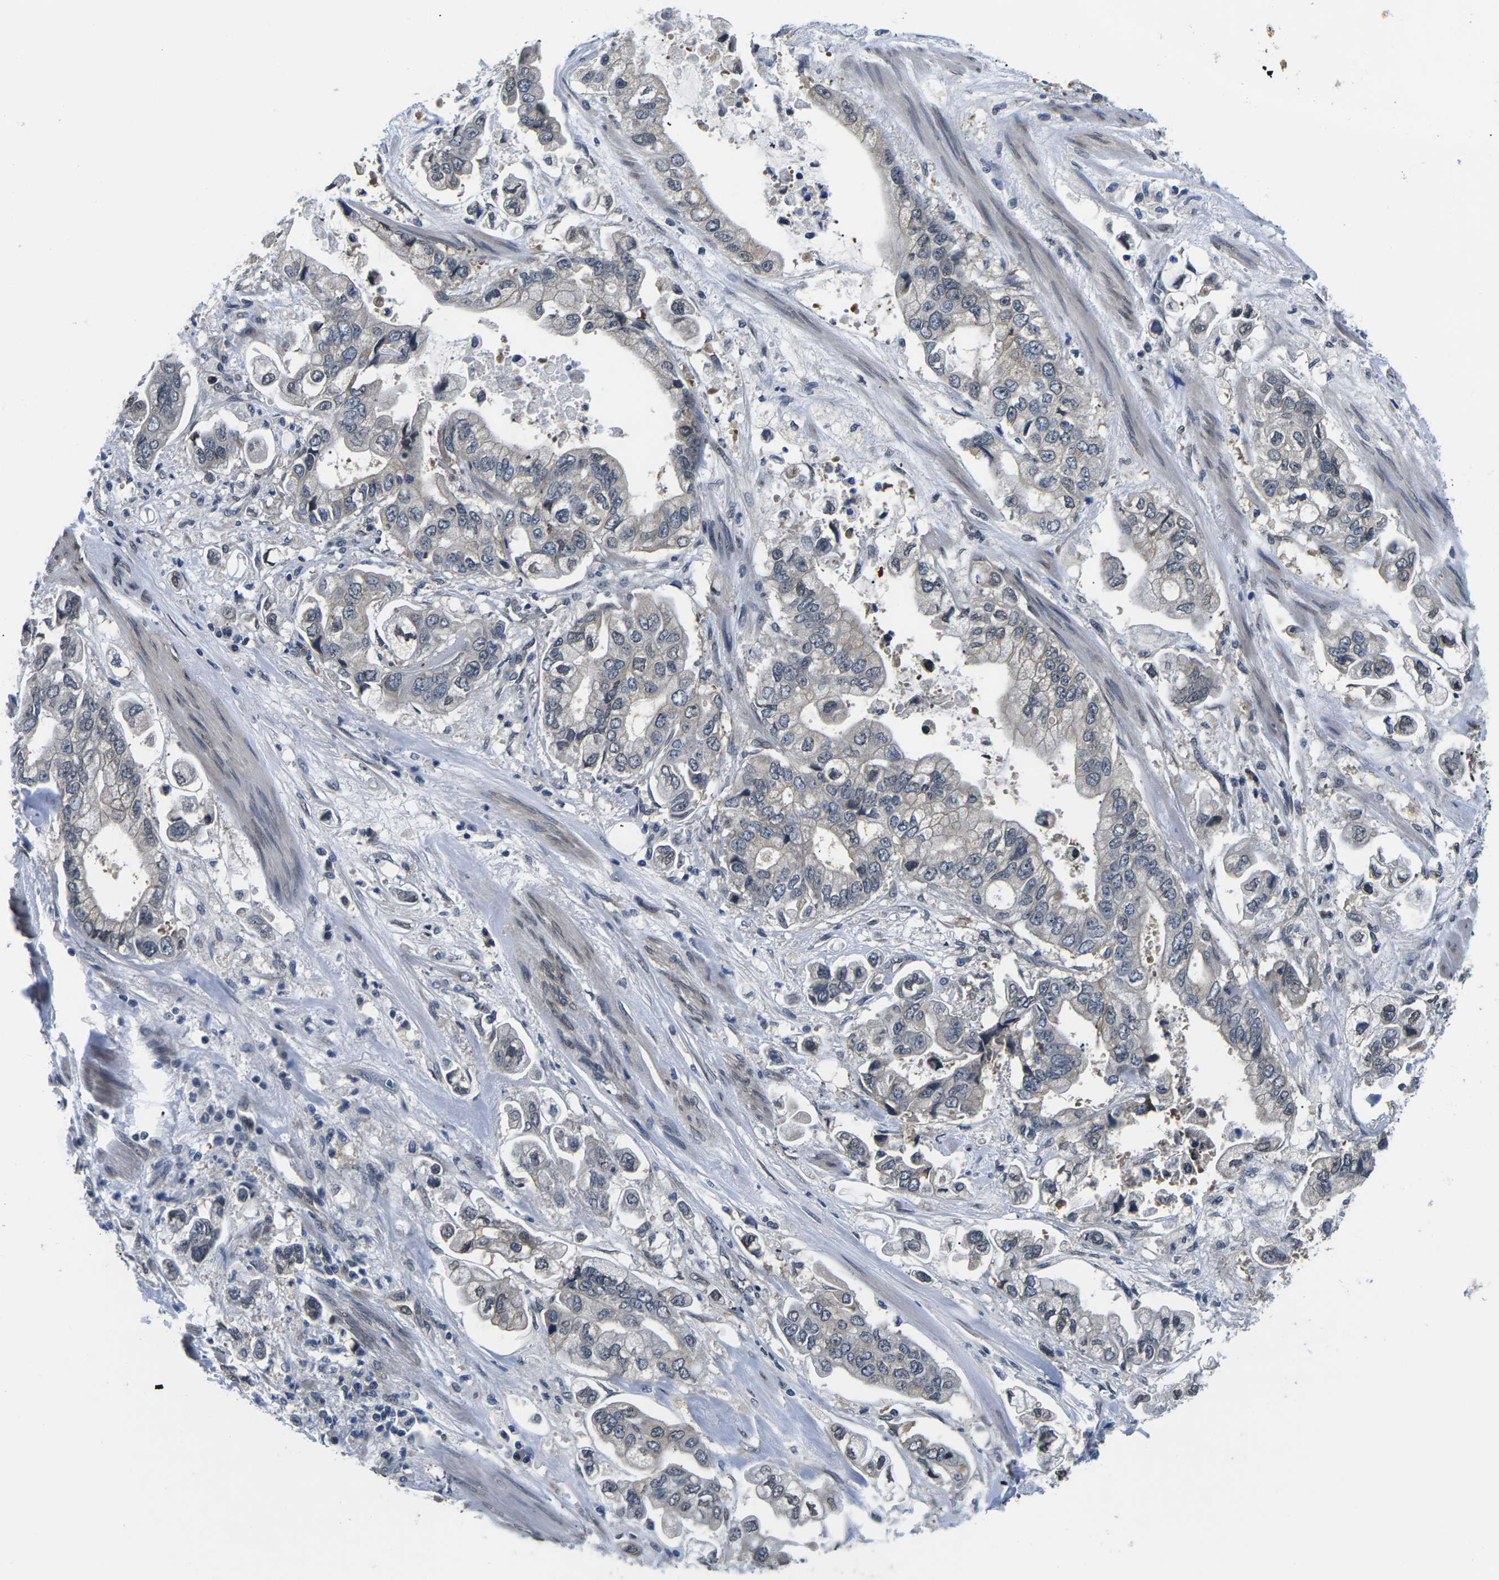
{"staining": {"intensity": "negative", "quantity": "none", "location": "none"}, "tissue": "stomach cancer", "cell_type": "Tumor cells", "image_type": "cancer", "snomed": [{"axis": "morphology", "description": "Normal tissue, NOS"}, {"axis": "morphology", "description": "Adenocarcinoma, NOS"}, {"axis": "topography", "description": "Stomach"}], "caption": "A histopathology image of human stomach cancer is negative for staining in tumor cells.", "gene": "SNX10", "patient": {"sex": "male", "age": 62}}